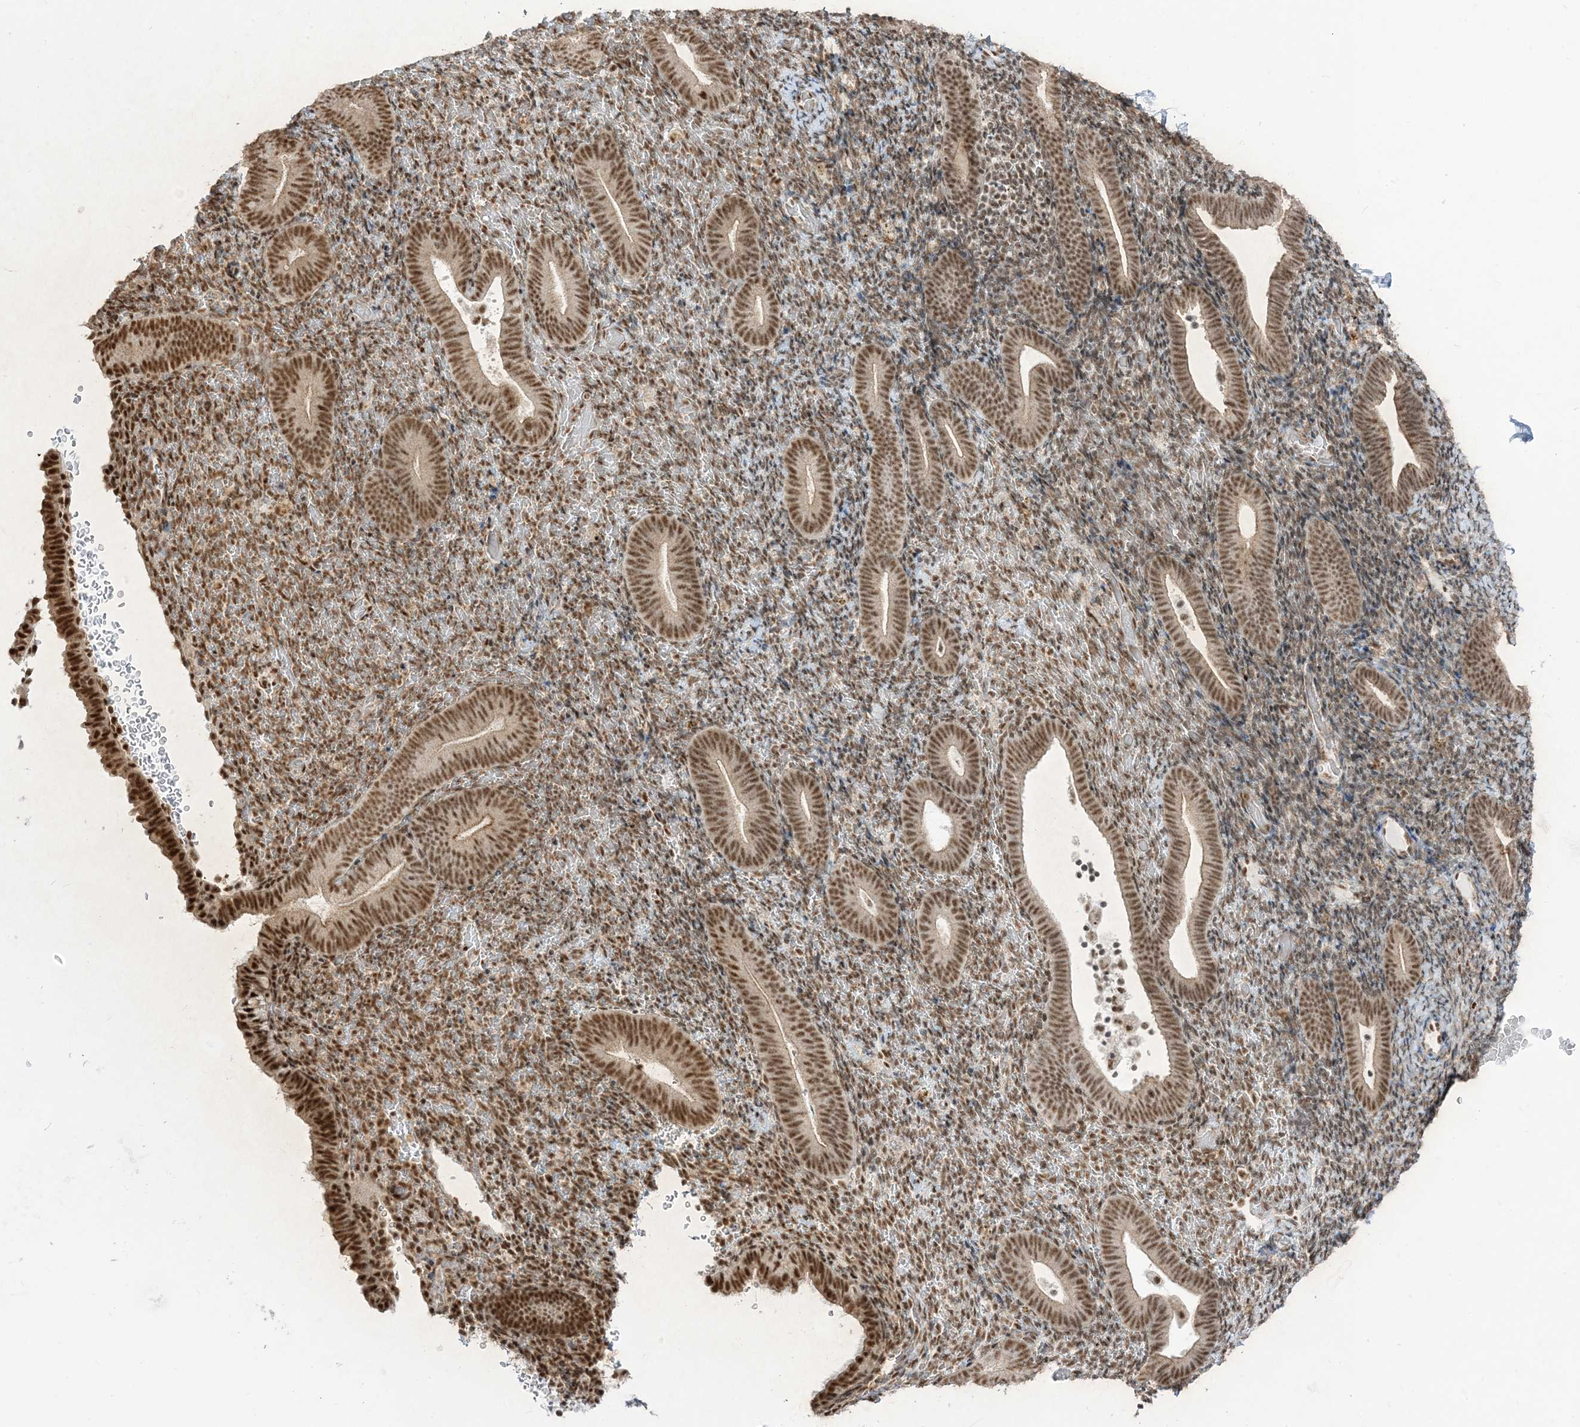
{"staining": {"intensity": "moderate", "quantity": ">75%", "location": "nuclear"}, "tissue": "endometrium", "cell_type": "Cells in endometrial stroma", "image_type": "normal", "snomed": [{"axis": "morphology", "description": "Normal tissue, NOS"}, {"axis": "topography", "description": "Endometrium"}], "caption": "A medium amount of moderate nuclear expression is appreciated in about >75% of cells in endometrial stroma in normal endometrium.", "gene": "ARGLU1", "patient": {"sex": "female", "age": 51}}